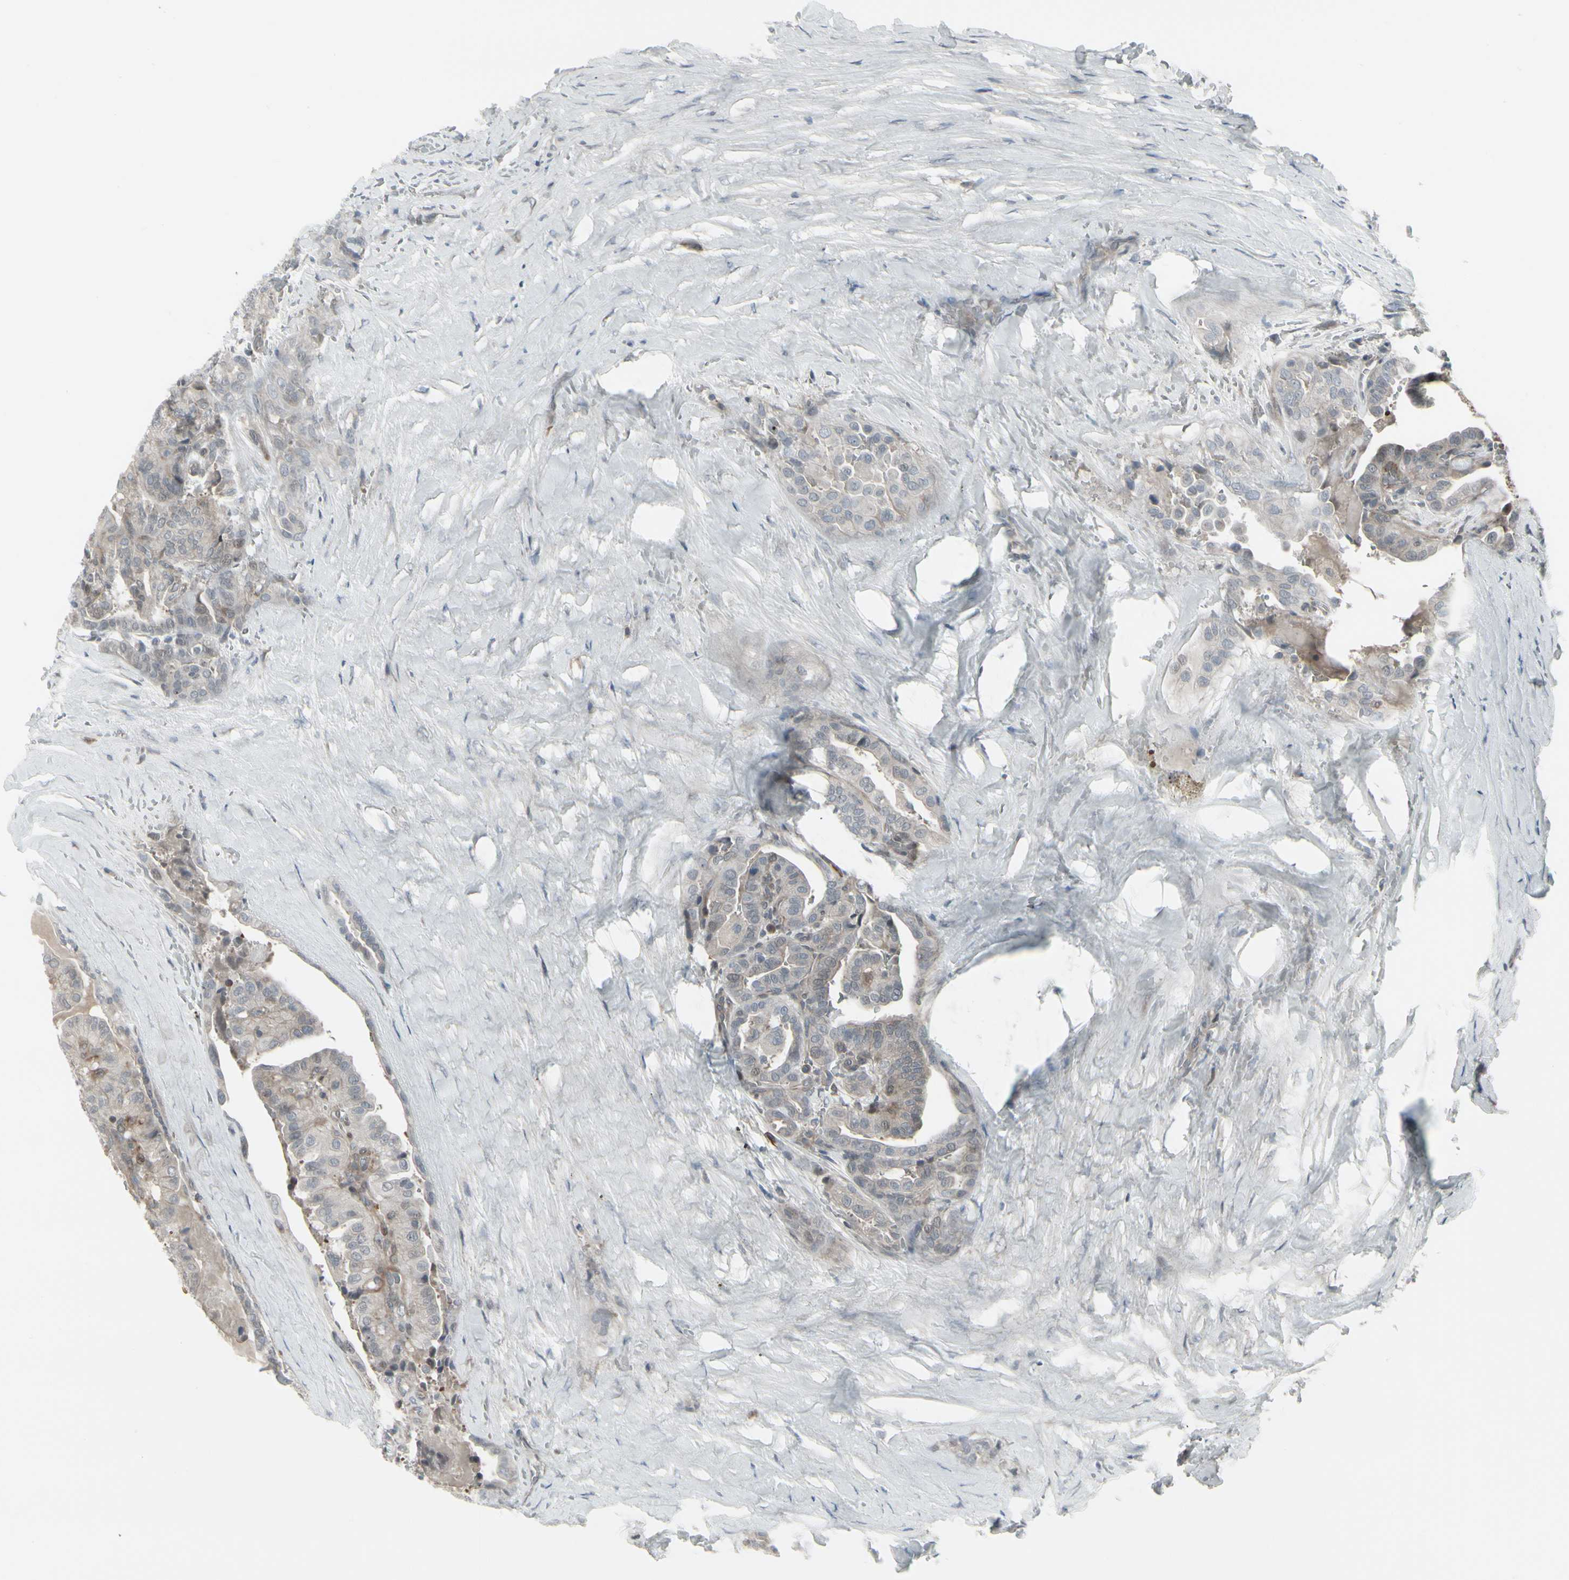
{"staining": {"intensity": "weak", "quantity": ">75%", "location": "cytoplasmic/membranous"}, "tissue": "thyroid cancer", "cell_type": "Tumor cells", "image_type": "cancer", "snomed": [{"axis": "morphology", "description": "Papillary adenocarcinoma, NOS"}, {"axis": "topography", "description": "Thyroid gland"}], "caption": "A brown stain highlights weak cytoplasmic/membranous positivity of a protein in thyroid papillary adenocarcinoma tumor cells.", "gene": "IGFBP6", "patient": {"sex": "male", "age": 77}}